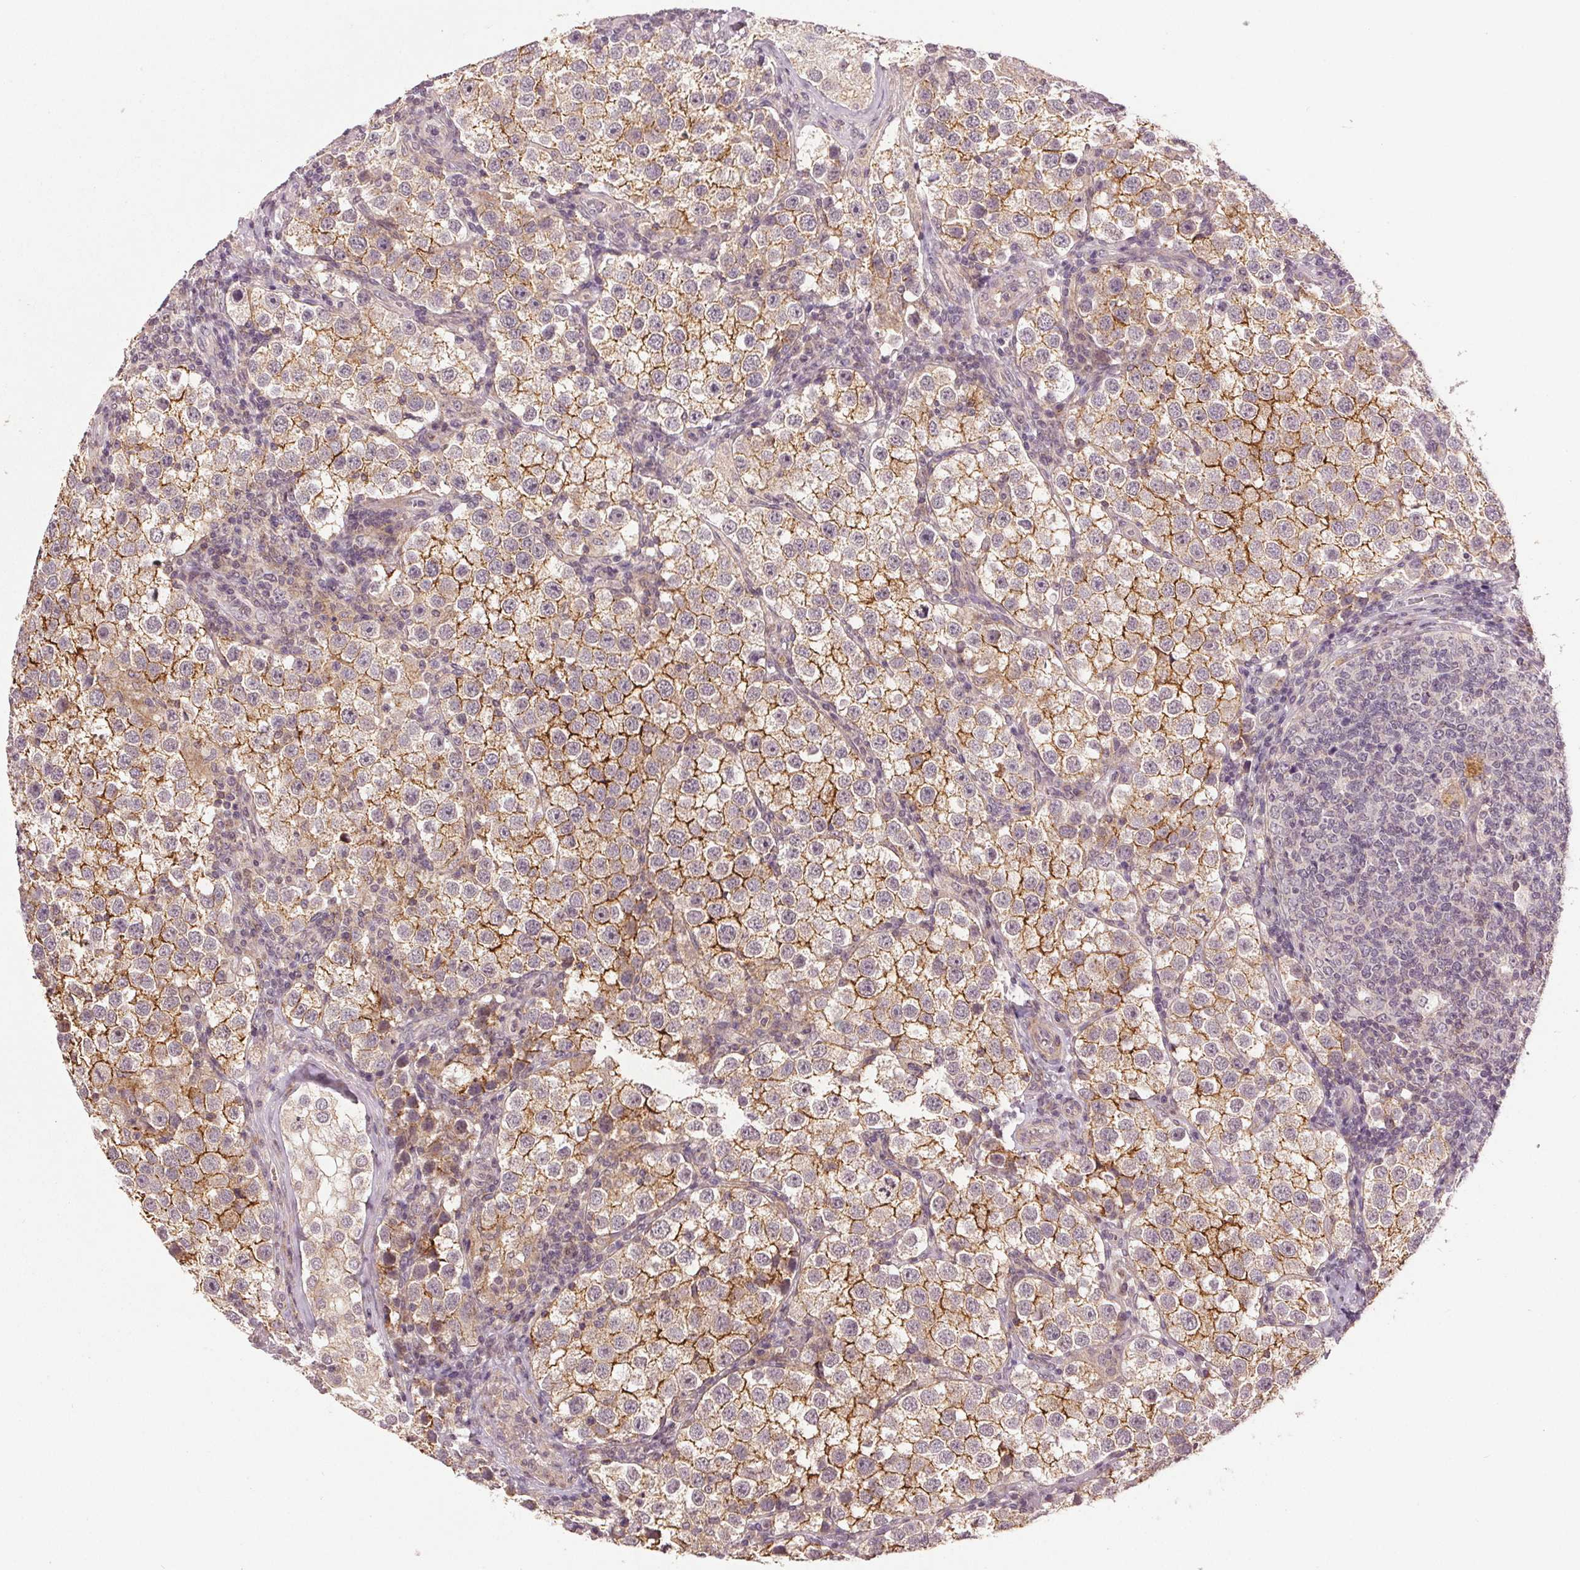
{"staining": {"intensity": "moderate", "quantity": ">75%", "location": "cytoplasmic/membranous"}, "tissue": "testis cancer", "cell_type": "Tumor cells", "image_type": "cancer", "snomed": [{"axis": "morphology", "description": "Seminoma, NOS"}, {"axis": "topography", "description": "Testis"}], "caption": "Protein expression analysis of testis cancer (seminoma) demonstrates moderate cytoplasmic/membranous expression in about >75% of tumor cells.", "gene": "EPHB3", "patient": {"sex": "male", "age": 37}}